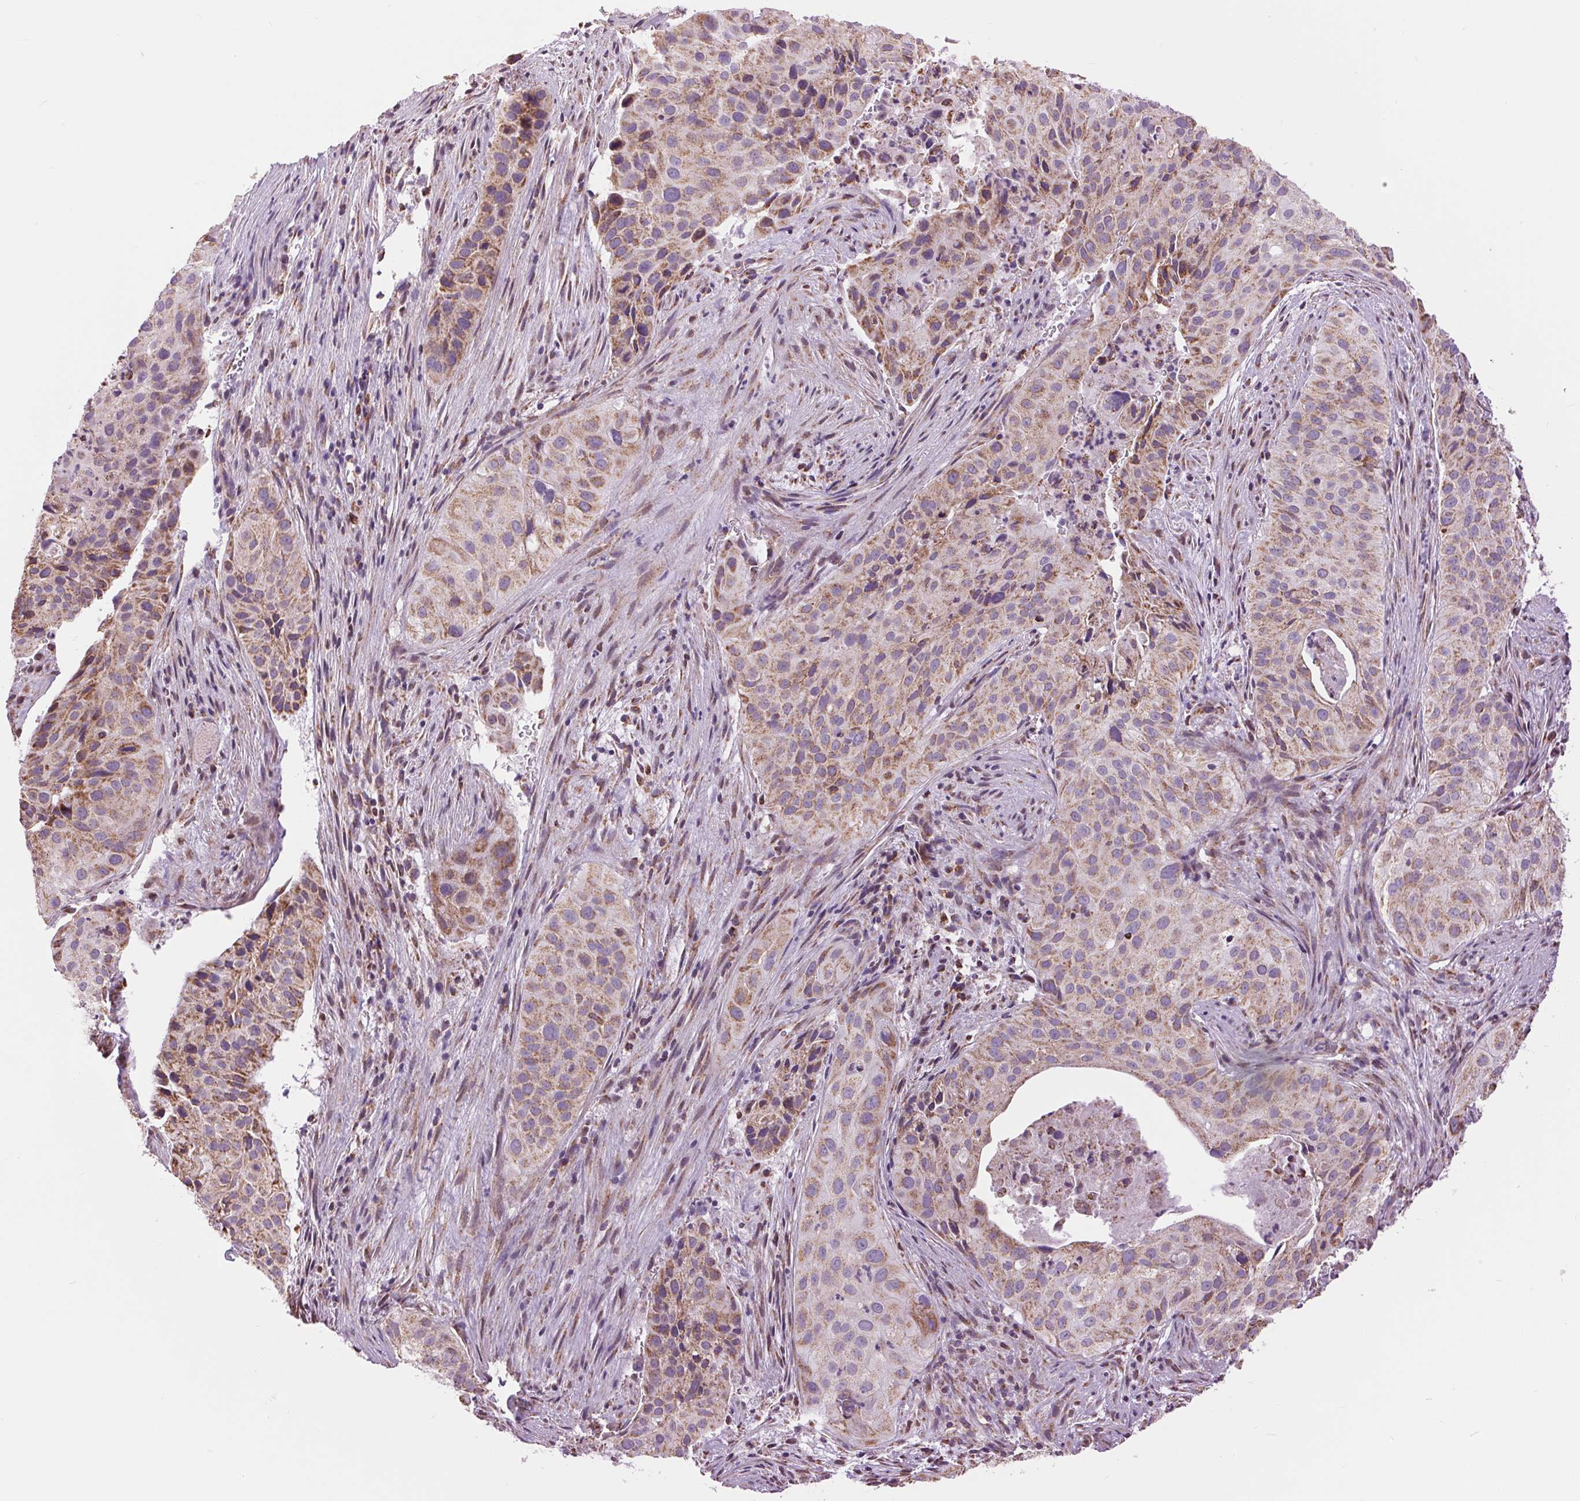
{"staining": {"intensity": "moderate", "quantity": "25%-75%", "location": "cytoplasmic/membranous"}, "tissue": "cervical cancer", "cell_type": "Tumor cells", "image_type": "cancer", "snomed": [{"axis": "morphology", "description": "Squamous cell carcinoma, NOS"}, {"axis": "topography", "description": "Cervix"}], "caption": "Immunohistochemistry (IHC) image of squamous cell carcinoma (cervical) stained for a protein (brown), which exhibits medium levels of moderate cytoplasmic/membranous staining in approximately 25%-75% of tumor cells.", "gene": "ATP5PB", "patient": {"sex": "female", "age": 38}}